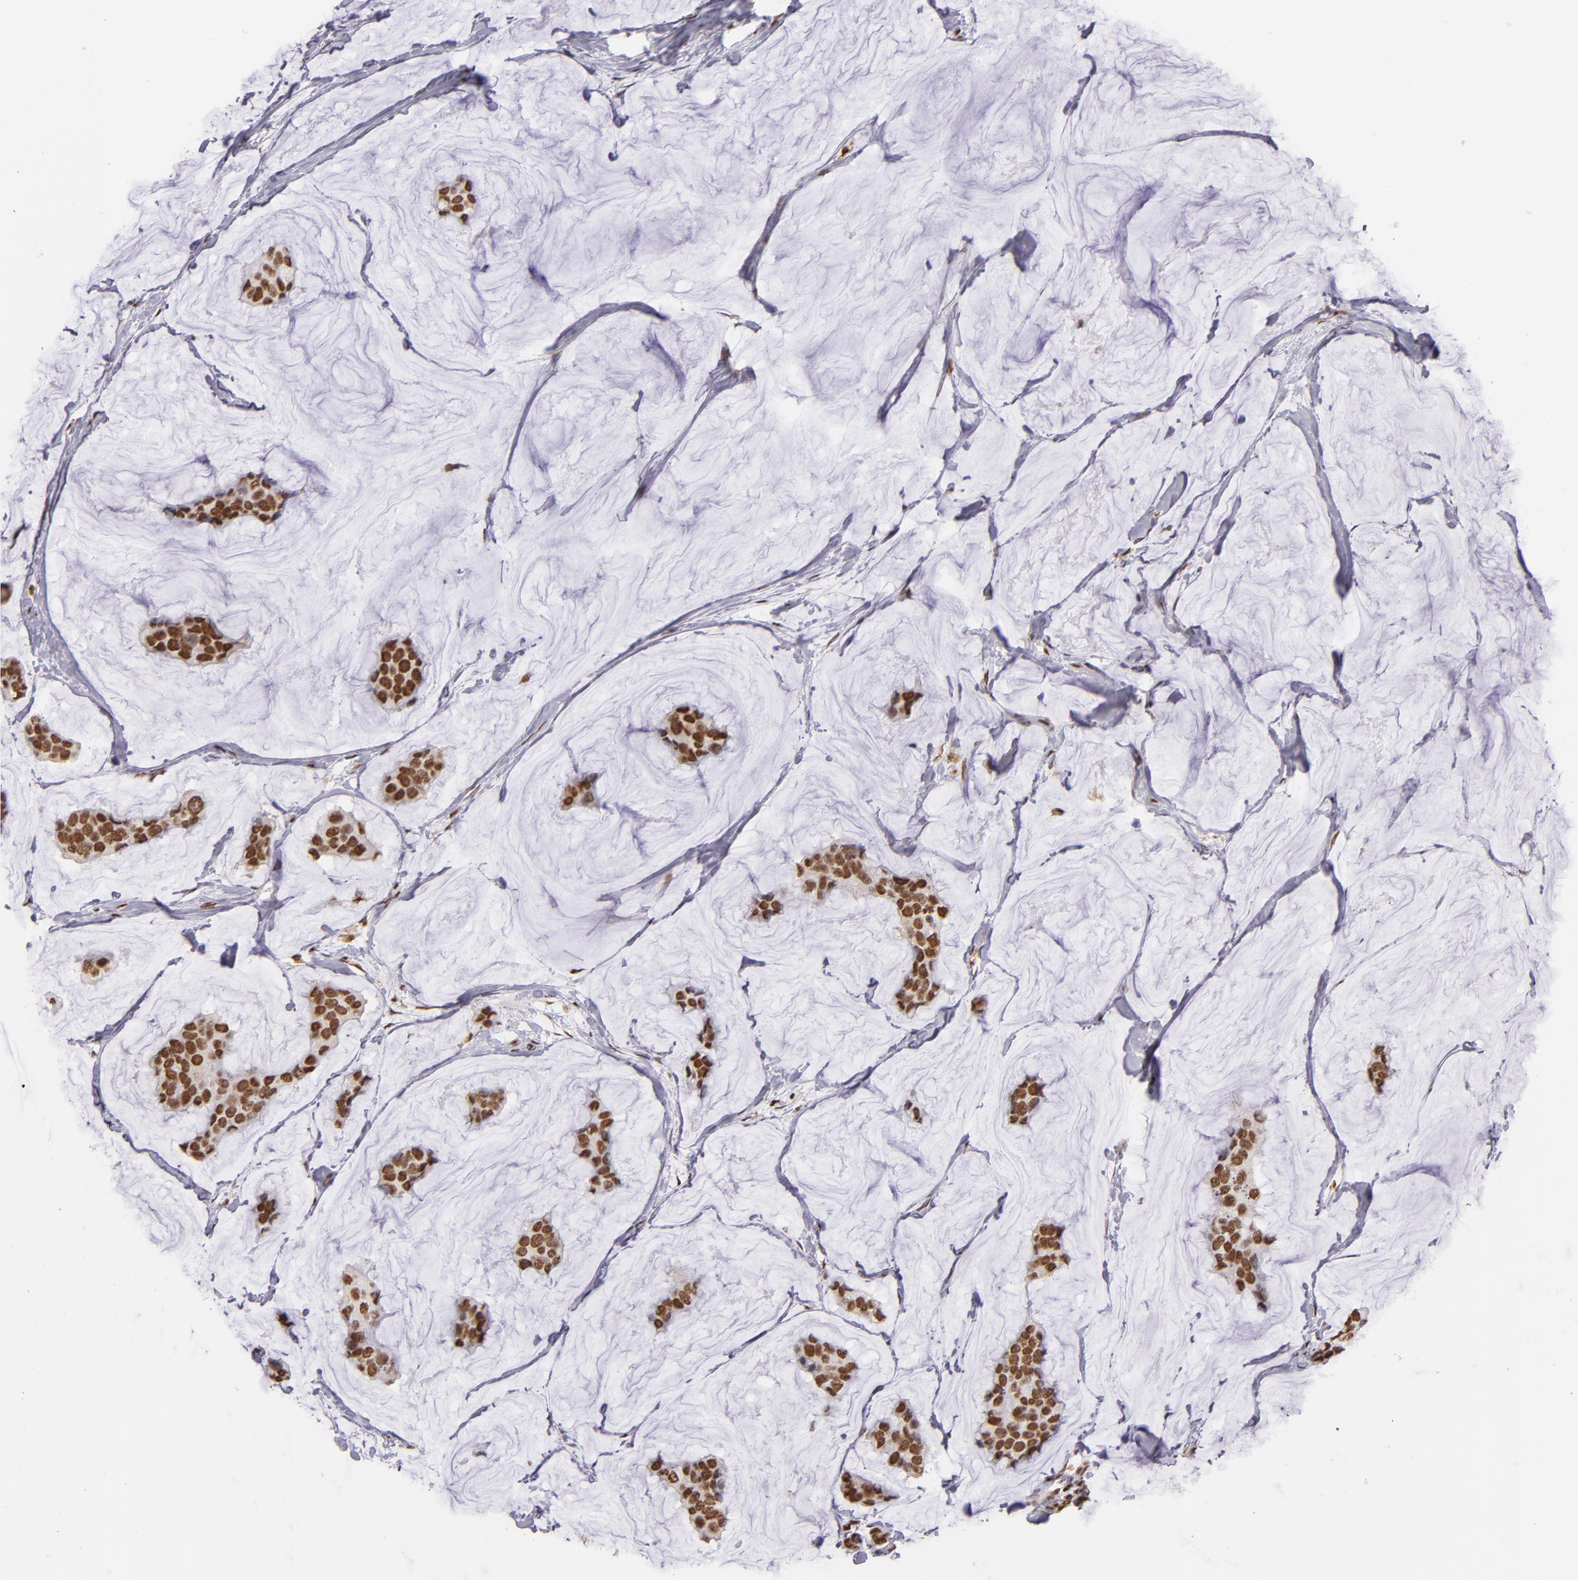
{"staining": {"intensity": "moderate", "quantity": ">75%", "location": "cytoplasmic/membranous,nuclear"}, "tissue": "breast cancer", "cell_type": "Tumor cells", "image_type": "cancer", "snomed": [{"axis": "morphology", "description": "Normal tissue, NOS"}, {"axis": "morphology", "description": "Duct carcinoma"}, {"axis": "topography", "description": "Breast"}], "caption": "Breast intraductal carcinoma was stained to show a protein in brown. There is medium levels of moderate cytoplasmic/membranous and nuclear expression in approximately >75% of tumor cells.", "gene": "SP1", "patient": {"sex": "female", "age": 50}}